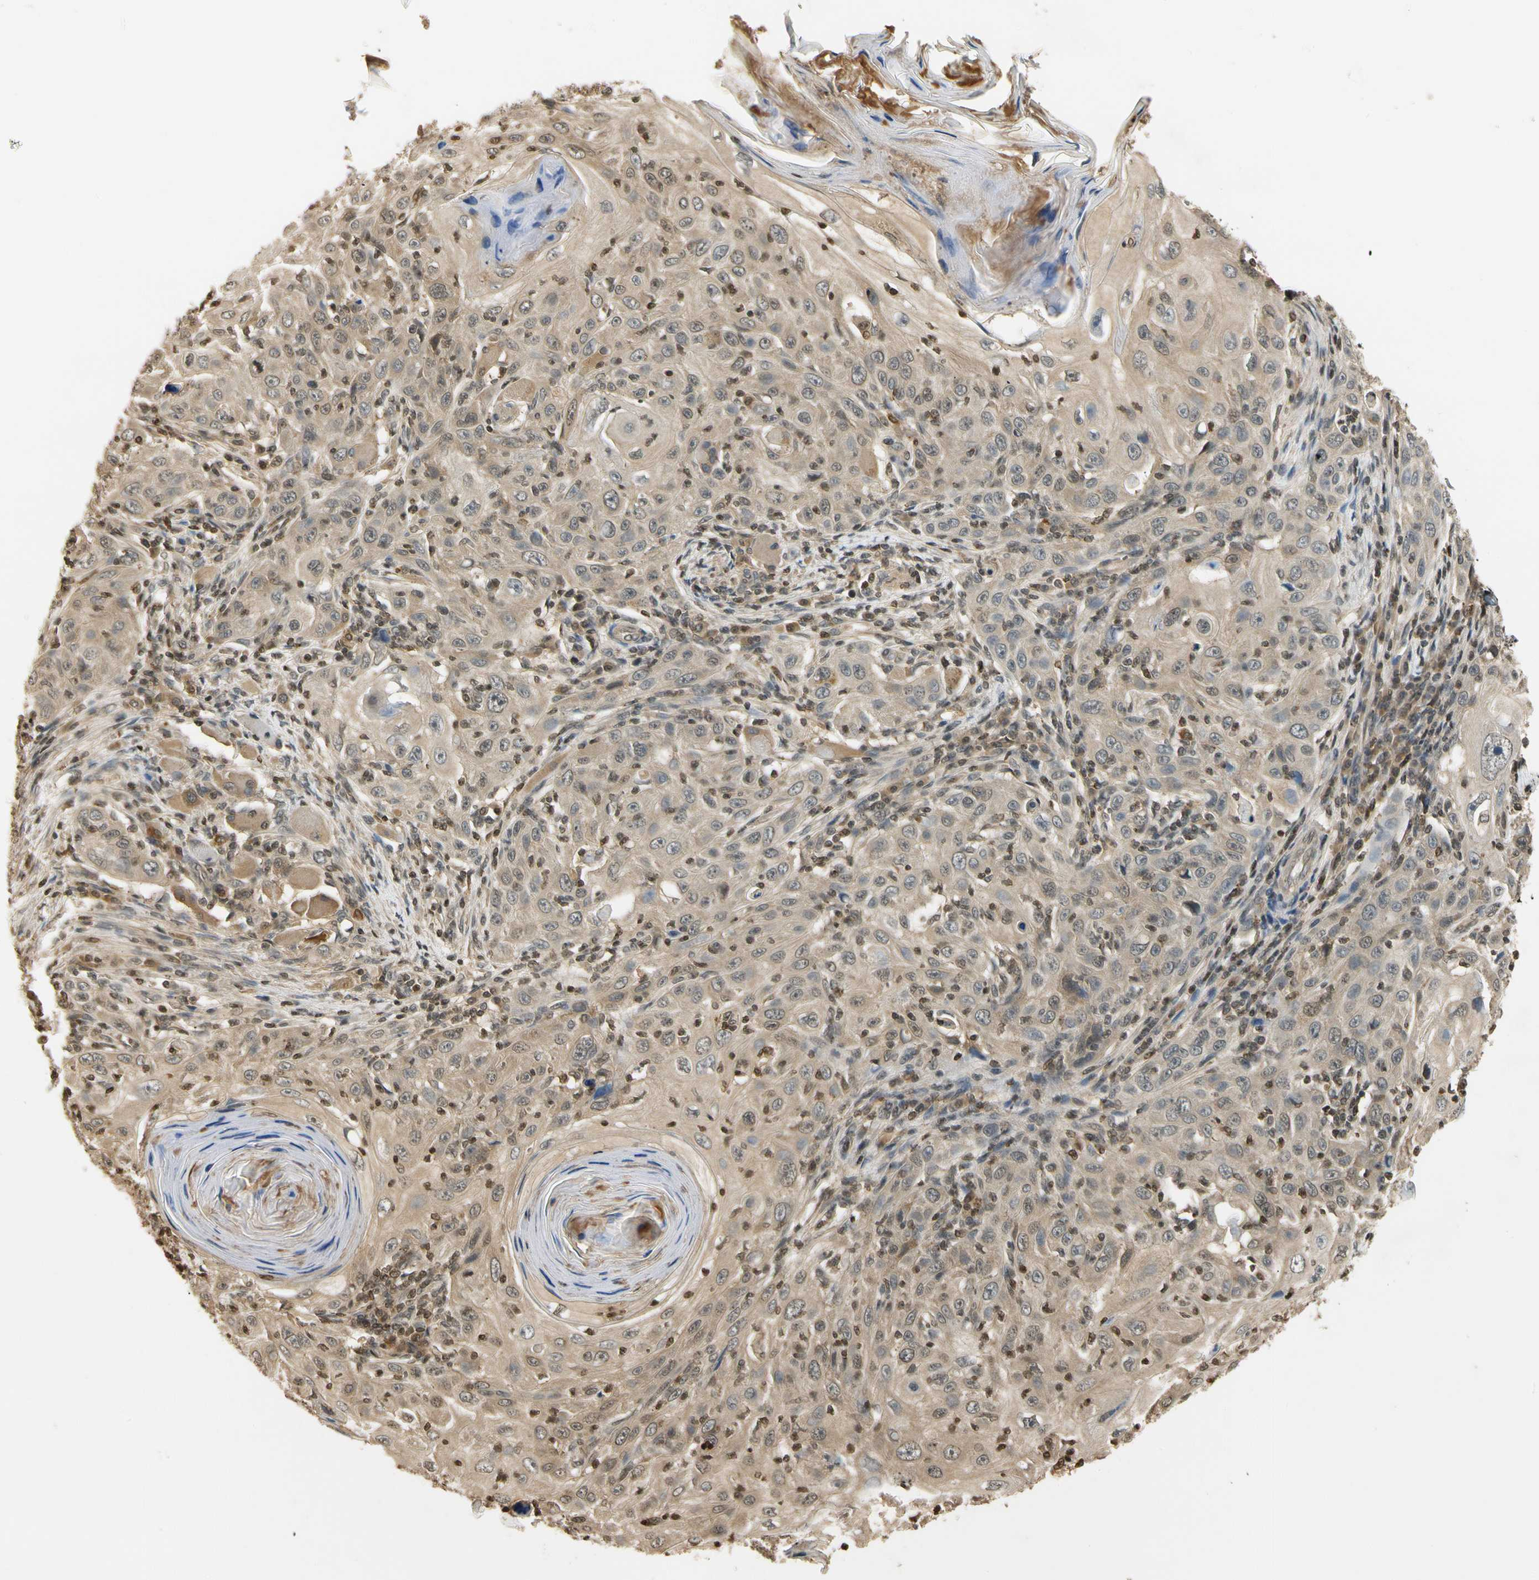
{"staining": {"intensity": "moderate", "quantity": ">75%", "location": "cytoplasmic/membranous"}, "tissue": "skin cancer", "cell_type": "Tumor cells", "image_type": "cancer", "snomed": [{"axis": "morphology", "description": "Squamous cell carcinoma, NOS"}, {"axis": "topography", "description": "Skin"}], "caption": "Protein expression analysis of skin cancer exhibits moderate cytoplasmic/membranous positivity in approximately >75% of tumor cells. (DAB (3,3'-diaminobenzidine) IHC with brightfield microscopy, high magnification).", "gene": "SOD1", "patient": {"sex": "female", "age": 88}}